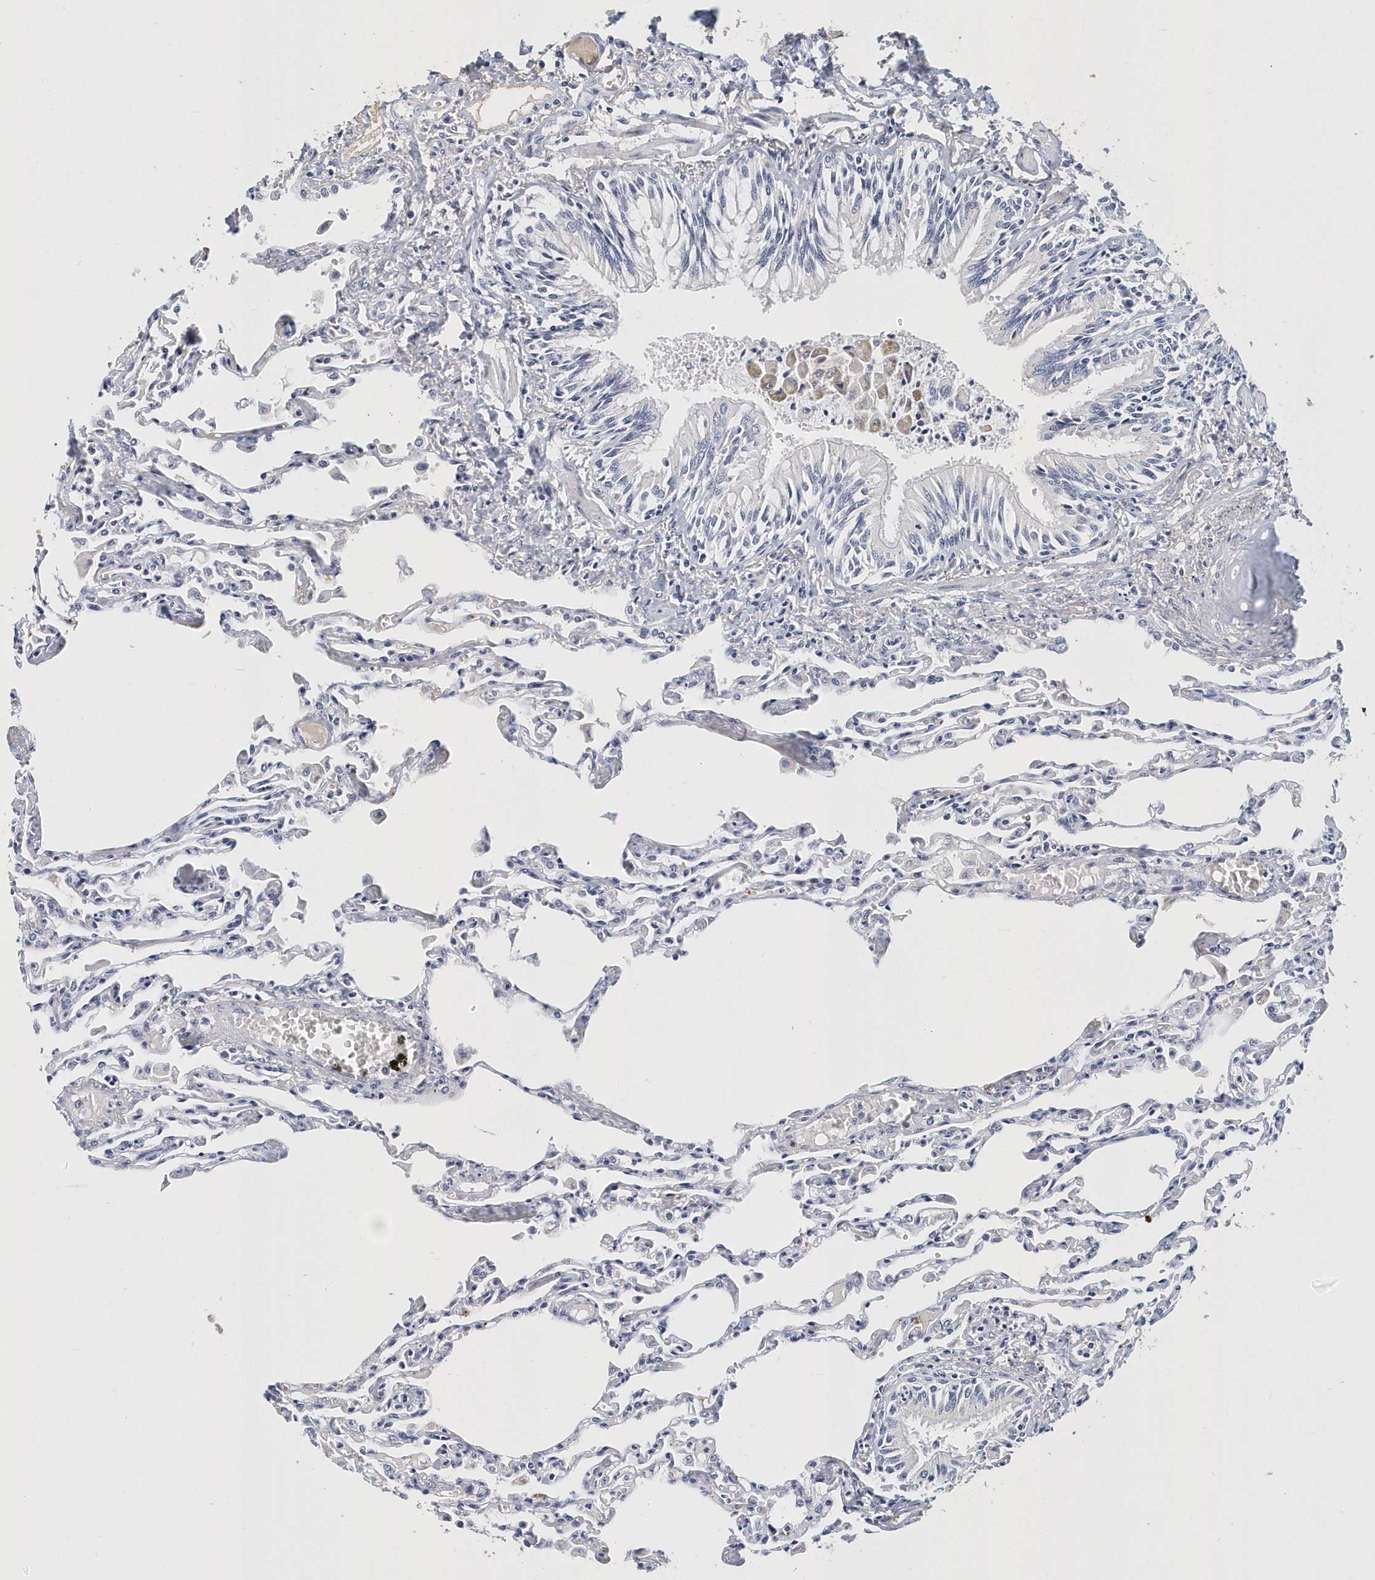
{"staining": {"intensity": "negative", "quantity": "none", "location": "none"}, "tissue": "lung", "cell_type": "Alveolar cells", "image_type": "normal", "snomed": [{"axis": "morphology", "description": "Normal tissue, NOS"}, {"axis": "topography", "description": "Bronchus"}, {"axis": "topography", "description": "Lung"}], "caption": "IHC of benign human lung shows no expression in alveolar cells. Brightfield microscopy of immunohistochemistry stained with DAB (3,3'-diaminobenzidine) (brown) and hematoxylin (blue), captured at high magnification.", "gene": "ITGA2B", "patient": {"sex": "female", "age": 49}}